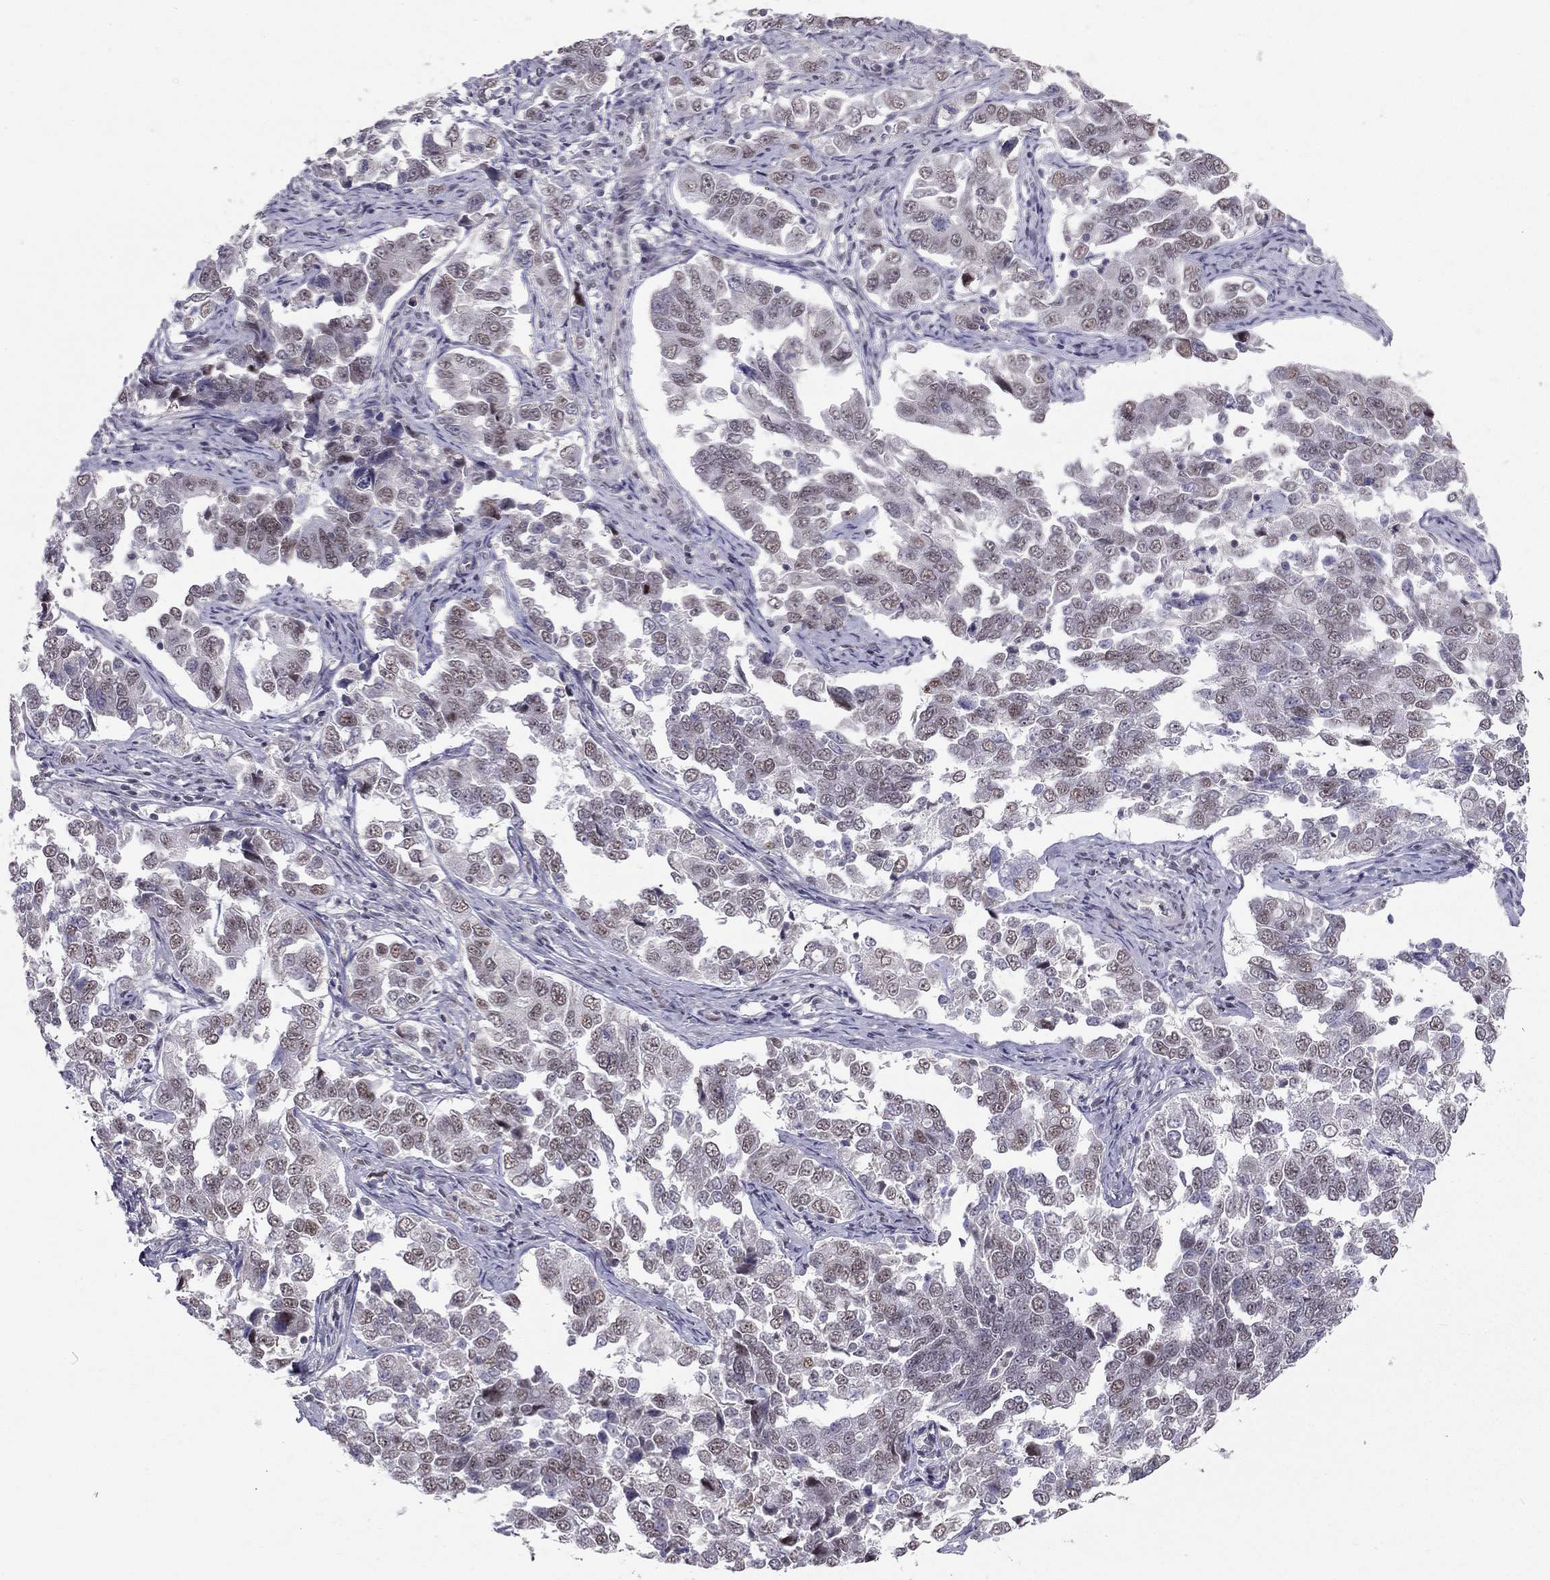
{"staining": {"intensity": "weak", "quantity": "<25%", "location": "nuclear"}, "tissue": "endometrial cancer", "cell_type": "Tumor cells", "image_type": "cancer", "snomed": [{"axis": "morphology", "description": "Adenocarcinoma, NOS"}, {"axis": "topography", "description": "Endometrium"}], "caption": "Tumor cells are negative for brown protein staining in endometrial cancer (adenocarcinoma). (Stains: DAB immunohistochemistry (IHC) with hematoxylin counter stain, Microscopy: brightfield microscopy at high magnification).", "gene": "RPRD2", "patient": {"sex": "female", "age": 43}}